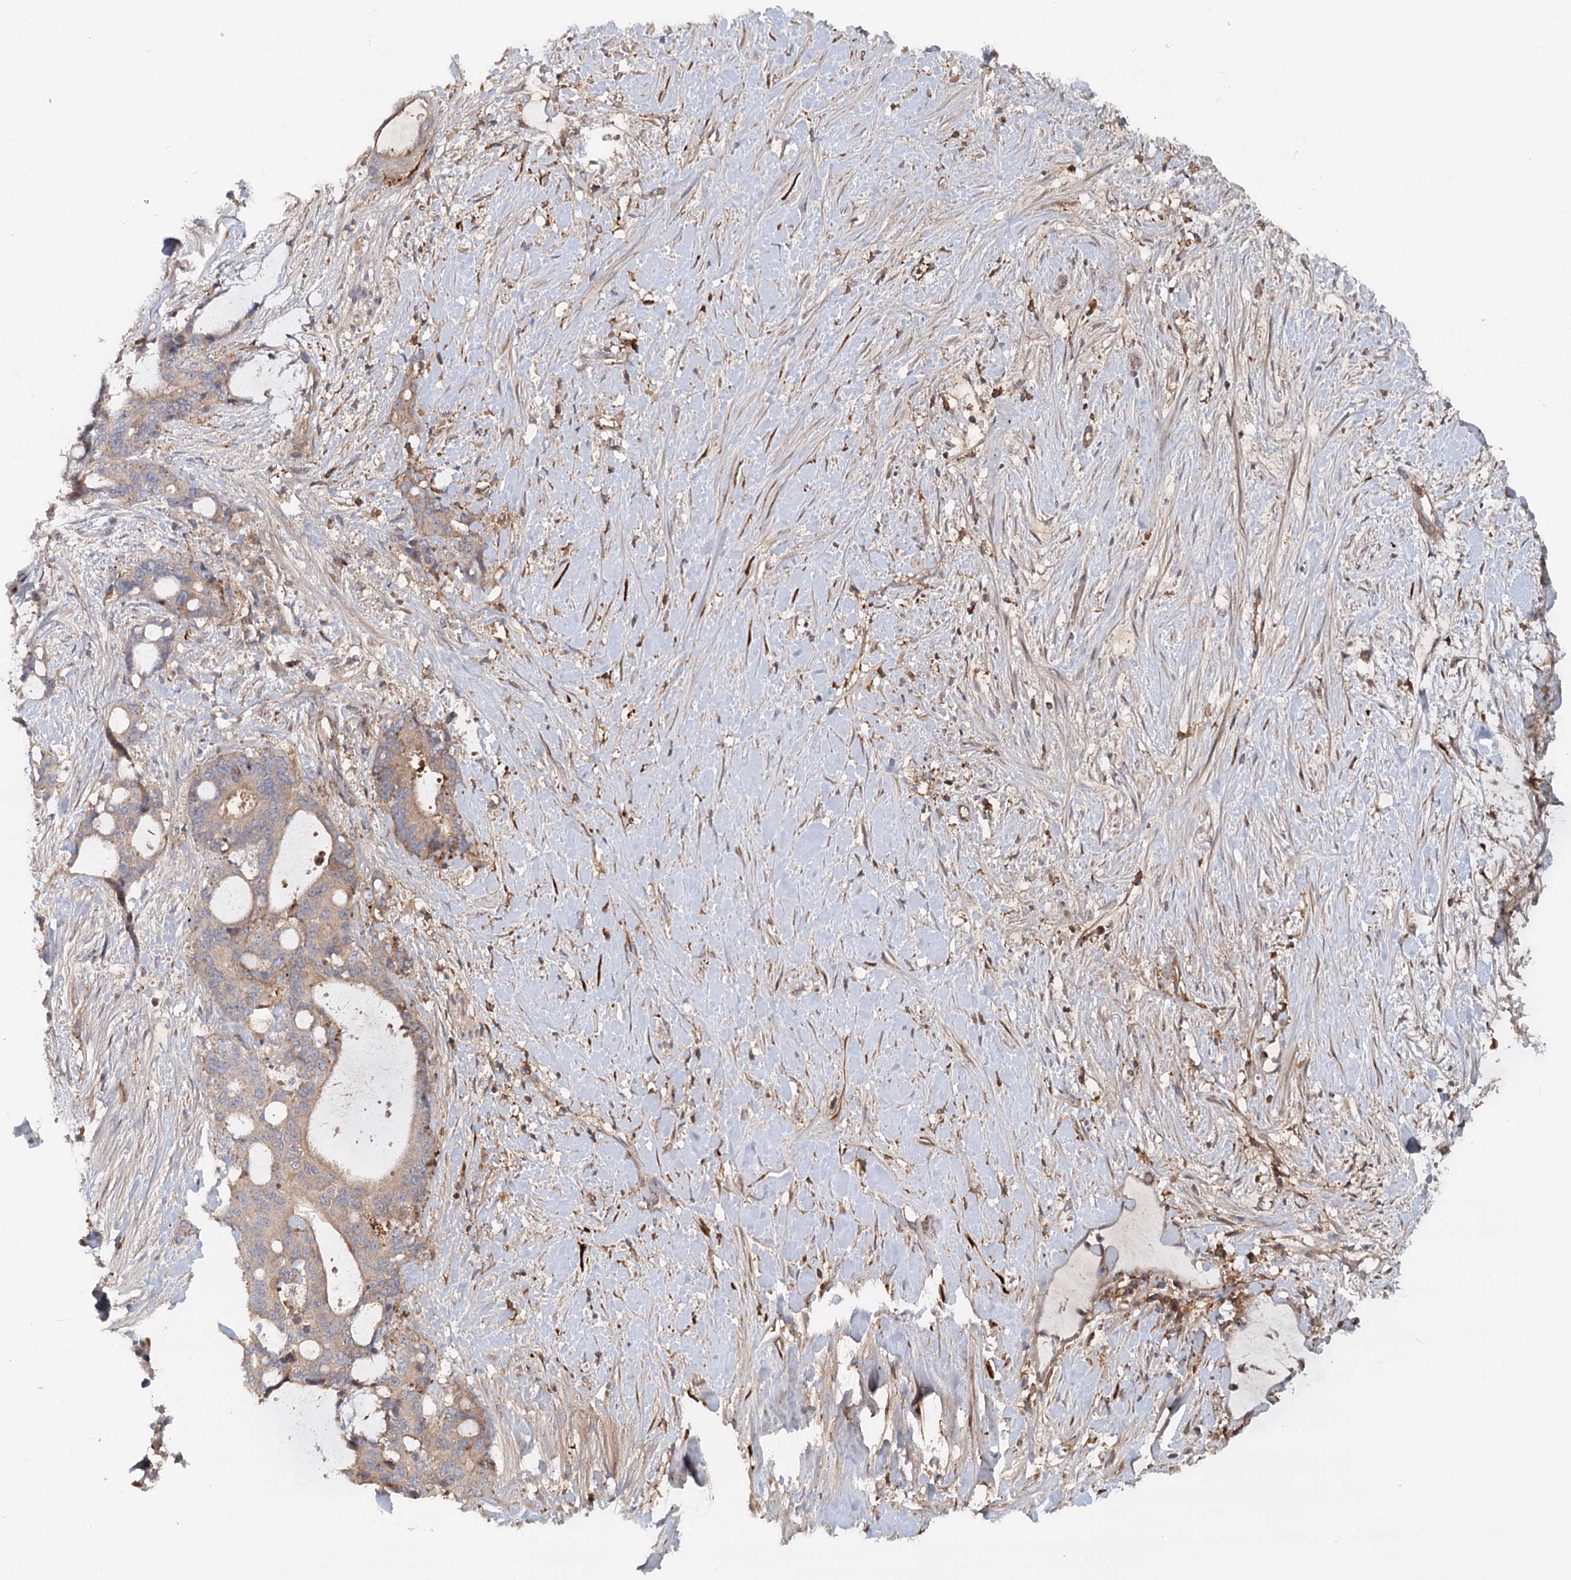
{"staining": {"intensity": "weak", "quantity": "<25%", "location": "cytoplasmic/membranous"}, "tissue": "liver cancer", "cell_type": "Tumor cells", "image_type": "cancer", "snomed": [{"axis": "morphology", "description": "Normal tissue, NOS"}, {"axis": "morphology", "description": "Cholangiocarcinoma"}, {"axis": "topography", "description": "Liver"}, {"axis": "topography", "description": "Peripheral nerve tissue"}], "caption": "Tumor cells are negative for brown protein staining in liver cholangiocarcinoma.", "gene": "RNF111", "patient": {"sex": "female", "age": 73}}